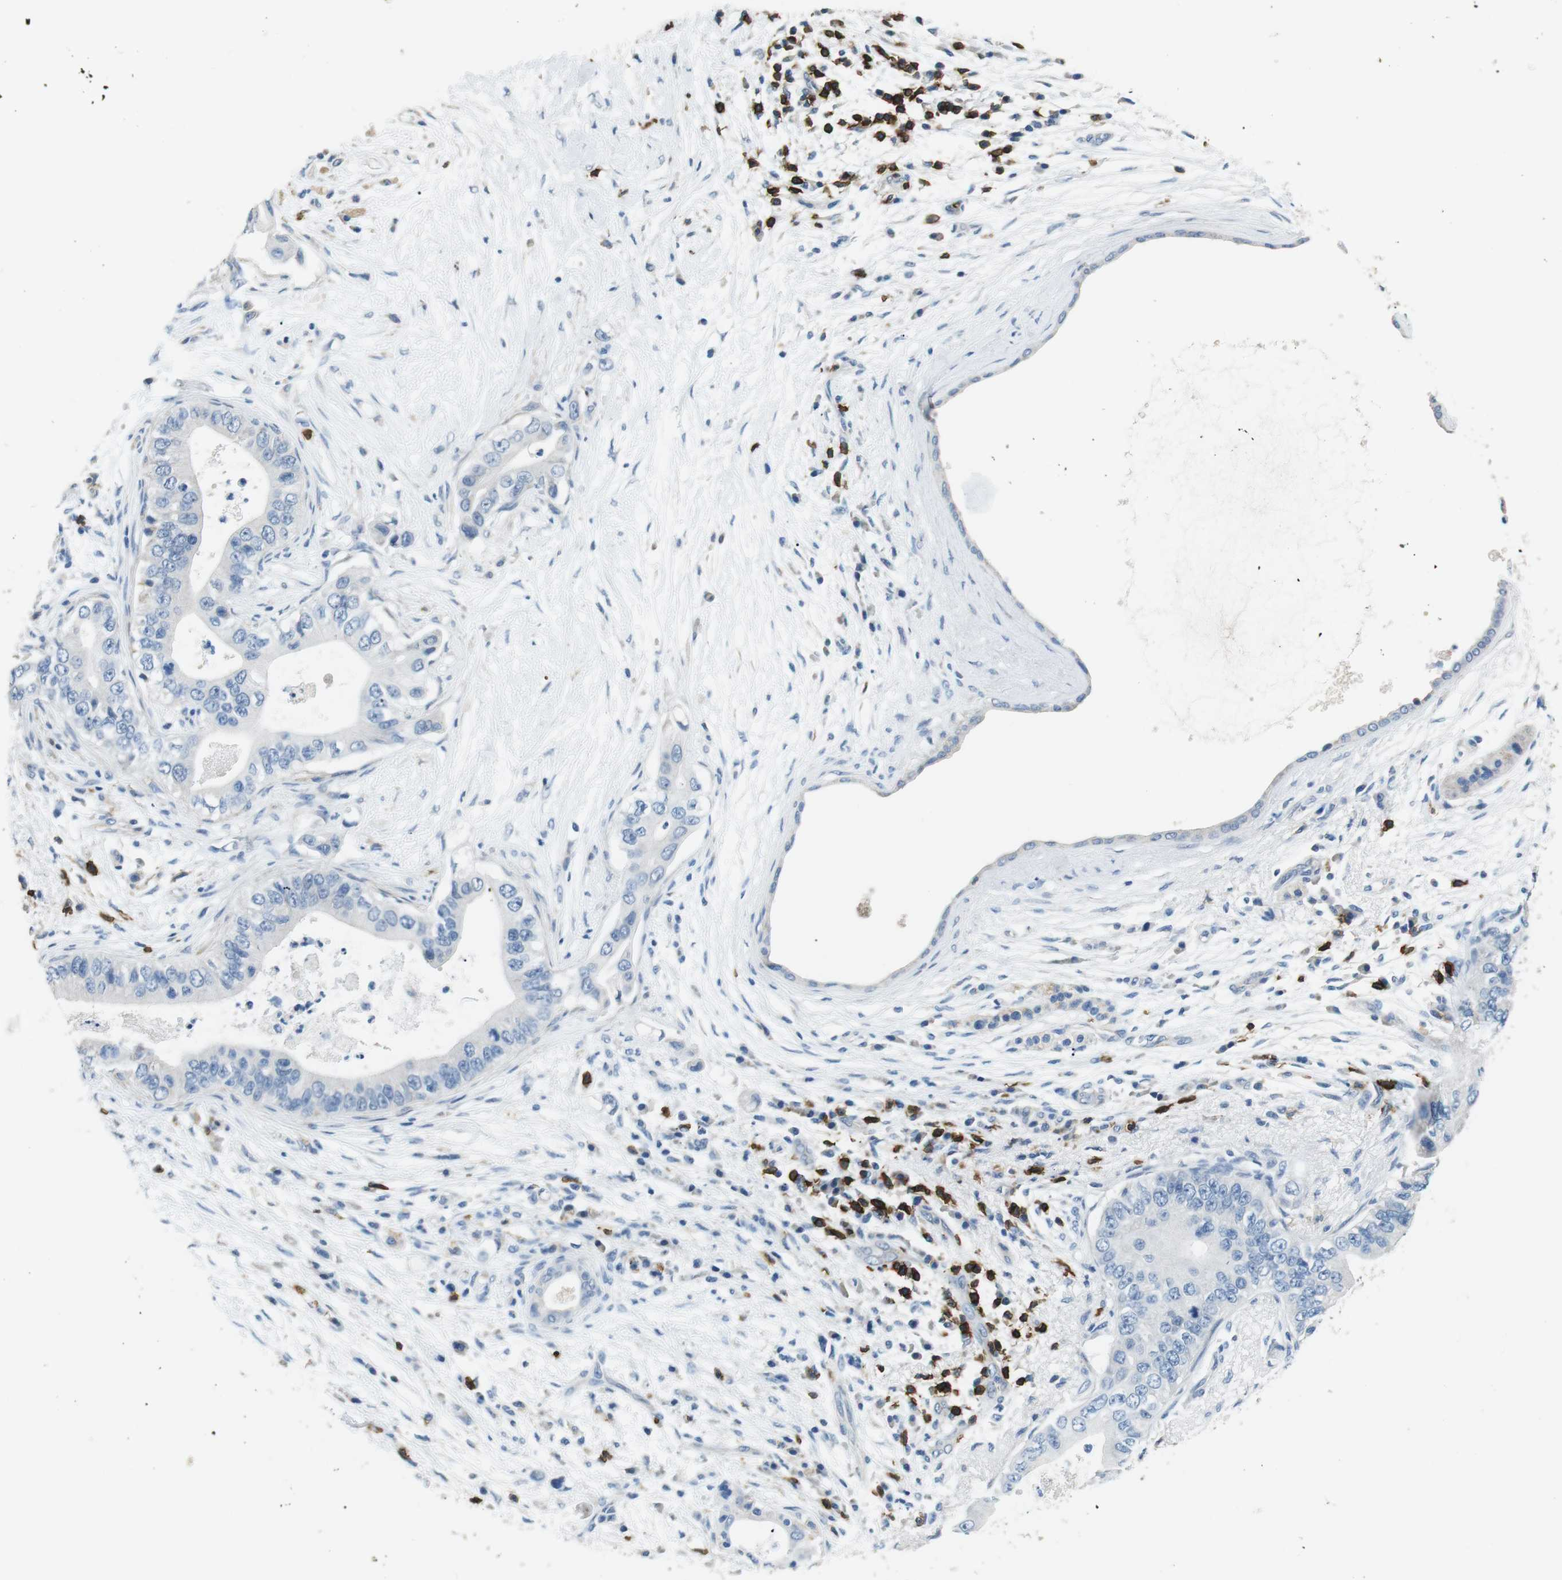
{"staining": {"intensity": "negative", "quantity": "none", "location": "none"}, "tissue": "pancreatic cancer", "cell_type": "Tumor cells", "image_type": "cancer", "snomed": [{"axis": "morphology", "description": "Adenocarcinoma, NOS"}, {"axis": "topography", "description": "Pancreas"}], "caption": "Image shows no protein positivity in tumor cells of pancreatic cancer (adenocarcinoma) tissue.", "gene": "CD6", "patient": {"sex": "male", "age": 77}}